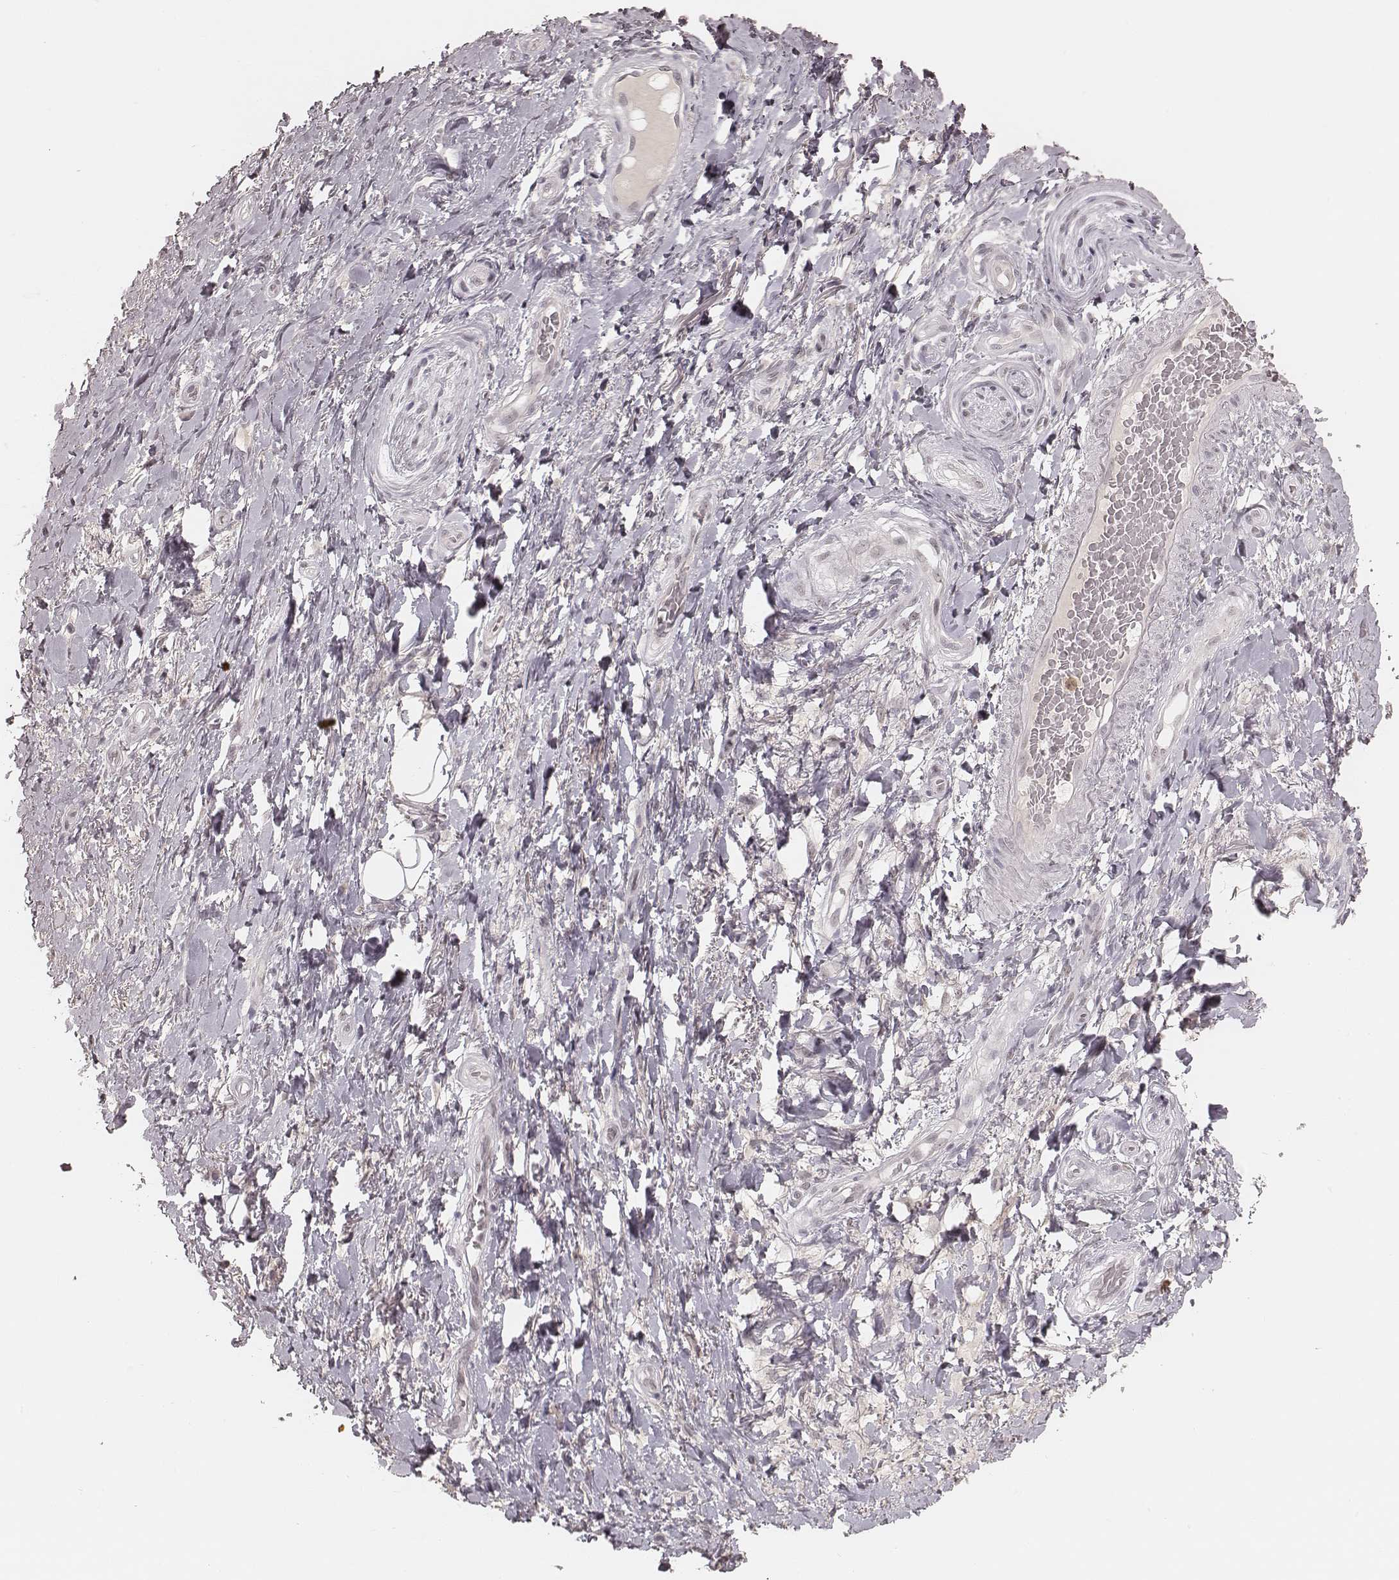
{"staining": {"intensity": "negative", "quantity": "none", "location": "none"}, "tissue": "adipose tissue", "cell_type": "Adipocytes", "image_type": "normal", "snomed": [{"axis": "morphology", "description": "Normal tissue, NOS"}, {"axis": "topography", "description": "Anal"}, {"axis": "topography", "description": "Peripheral nerve tissue"}], "caption": "A high-resolution photomicrograph shows immunohistochemistry (IHC) staining of unremarkable adipose tissue, which reveals no significant staining in adipocytes. Brightfield microscopy of IHC stained with DAB (brown) and hematoxylin (blue), captured at high magnification.", "gene": "KITLG", "patient": {"sex": "male", "age": 53}}